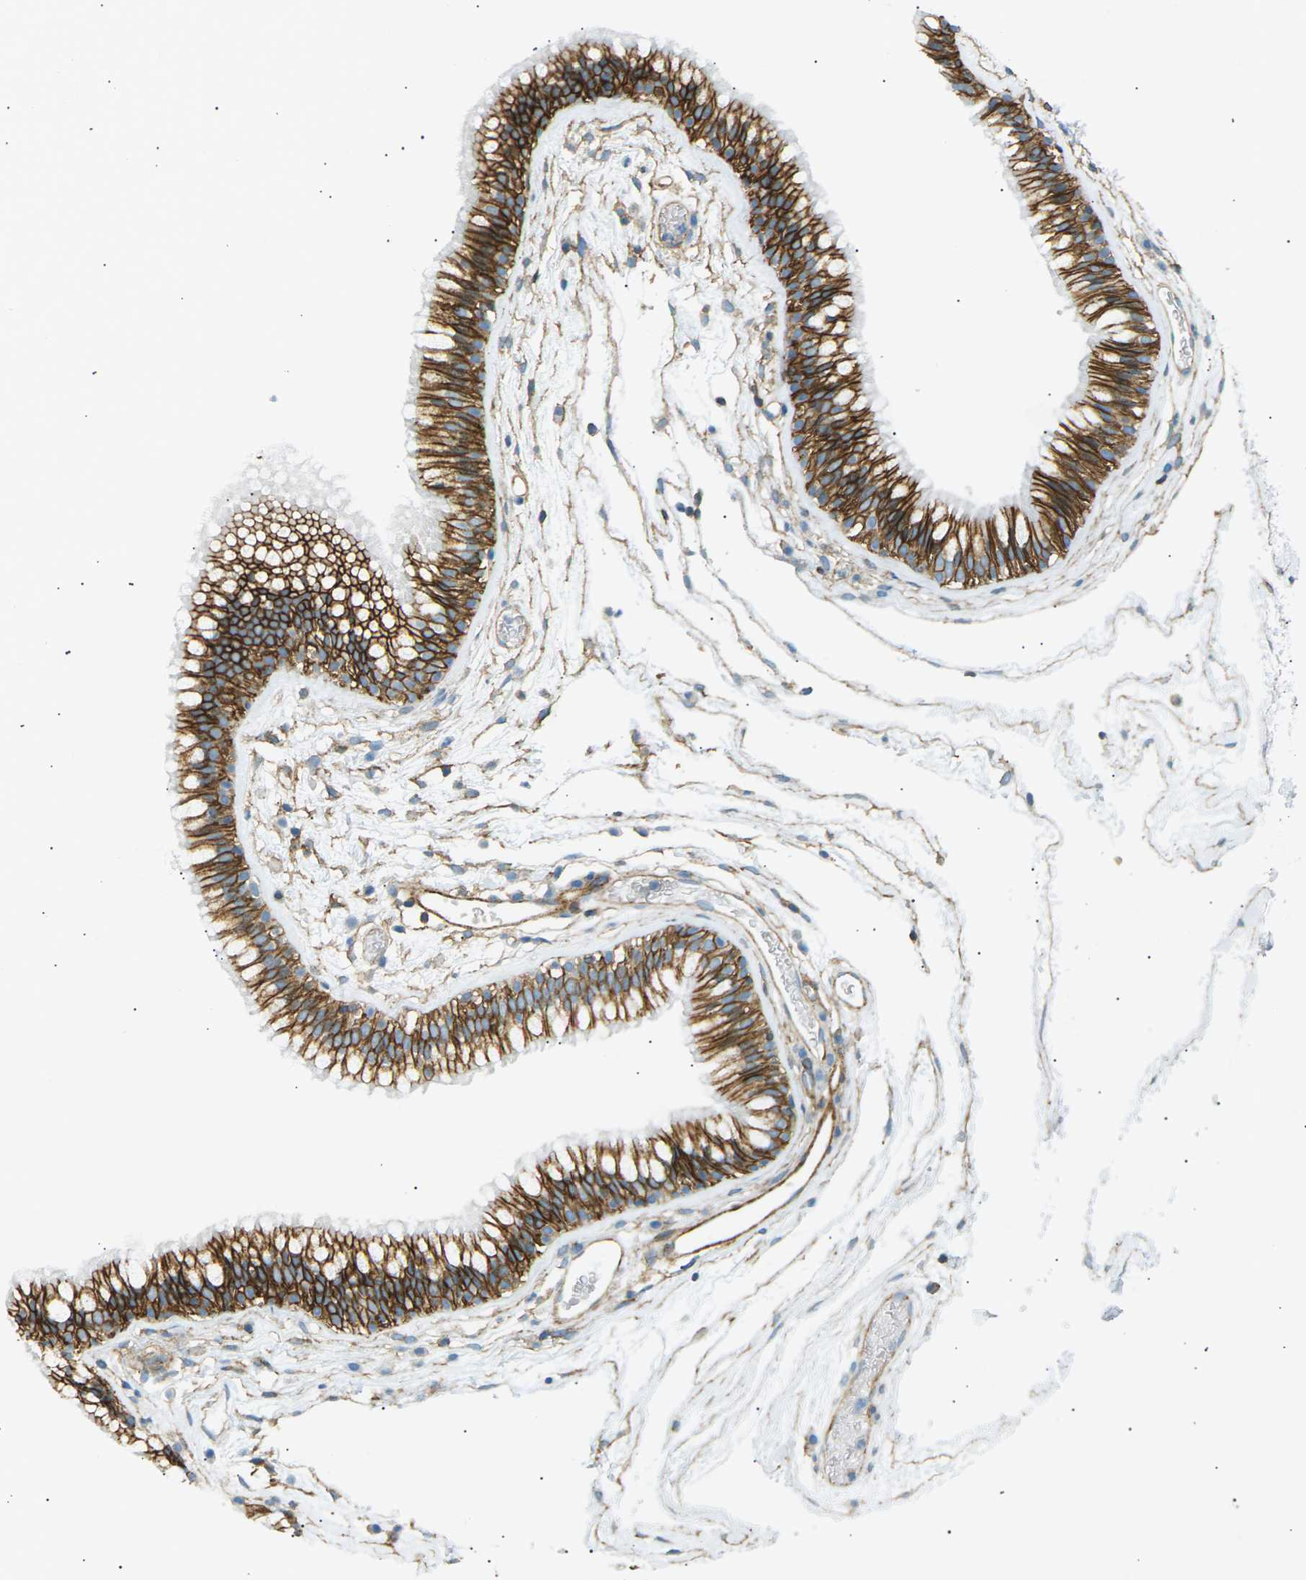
{"staining": {"intensity": "strong", "quantity": ">75%", "location": "cytoplasmic/membranous"}, "tissue": "nasopharynx", "cell_type": "Respiratory epithelial cells", "image_type": "normal", "snomed": [{"axis": "morphology", "description": "Normal tissue, NOS"}, {"axis": "morphology", "description": "Inflammation, NOS"}, {"axis": "topography", "description": "Nasopharynx"}], "caption": "Nasopharynx was stained to show a protein in brown. There is high levels of strong cytoplasmic/membranous positivity in approximately >75% of respiratory epithelial cells.", "gene": "ATP2B4", "patient": {"sex": "male", "age": 48}}